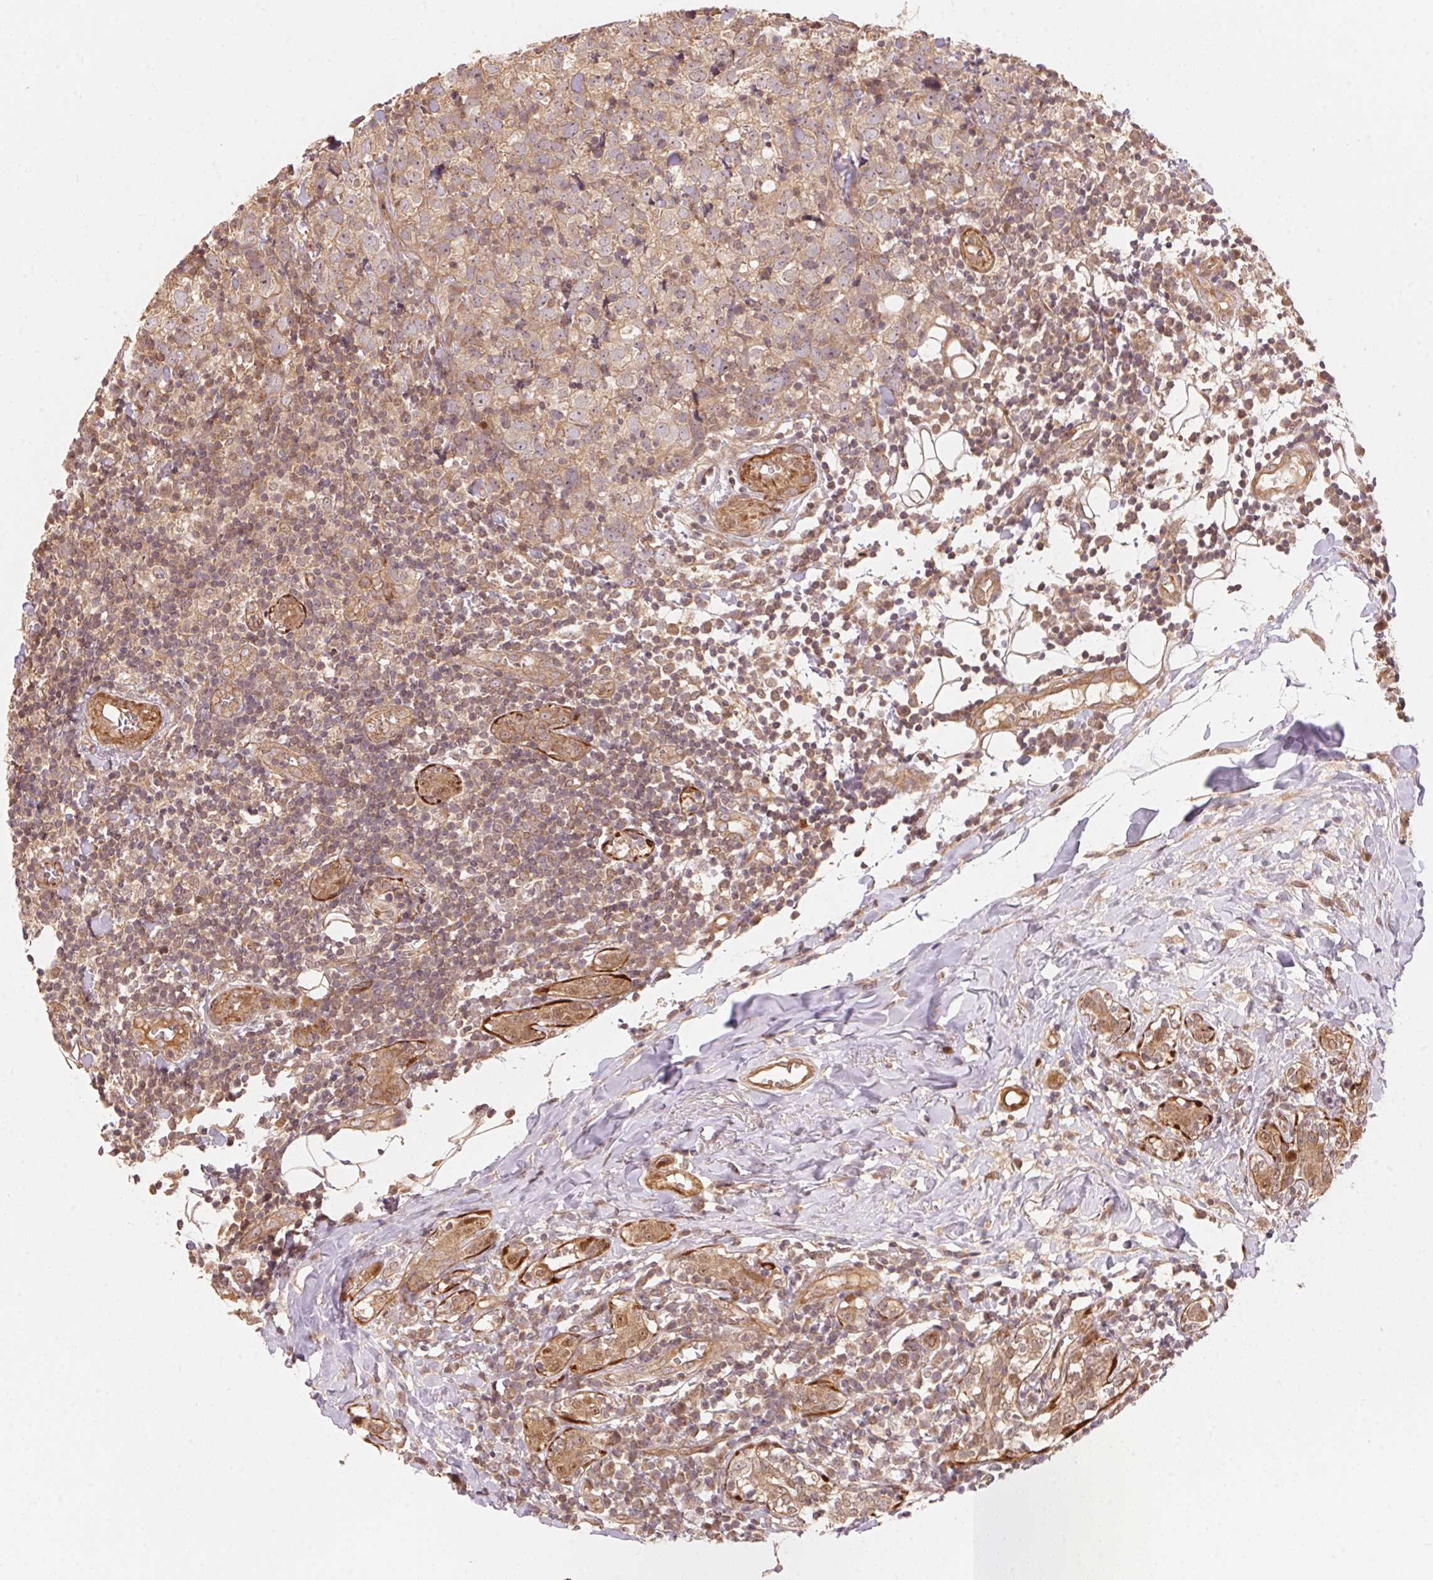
{"staining": {"intensity": "weak", "quantity": ">75%", "location": "cytoplasmic/membranous"}, "tissue": "breast cancer", "cell_type": "Tumor cells", "image_type": "cancer", "snomed": [{"axis": "morphology", "description": "Duct carcinoma"}, {"axis": "topography", "description": "Breast"}], "caption": "Weak cytoplasmic/membranous positivity is present in about >75% of tumor cells in breast cancer. The protein of interest is shown in brown color, while the nuclei are stained blue.", "gene": "TNIP2", "patient": {"sex": "female", "age": 30}}